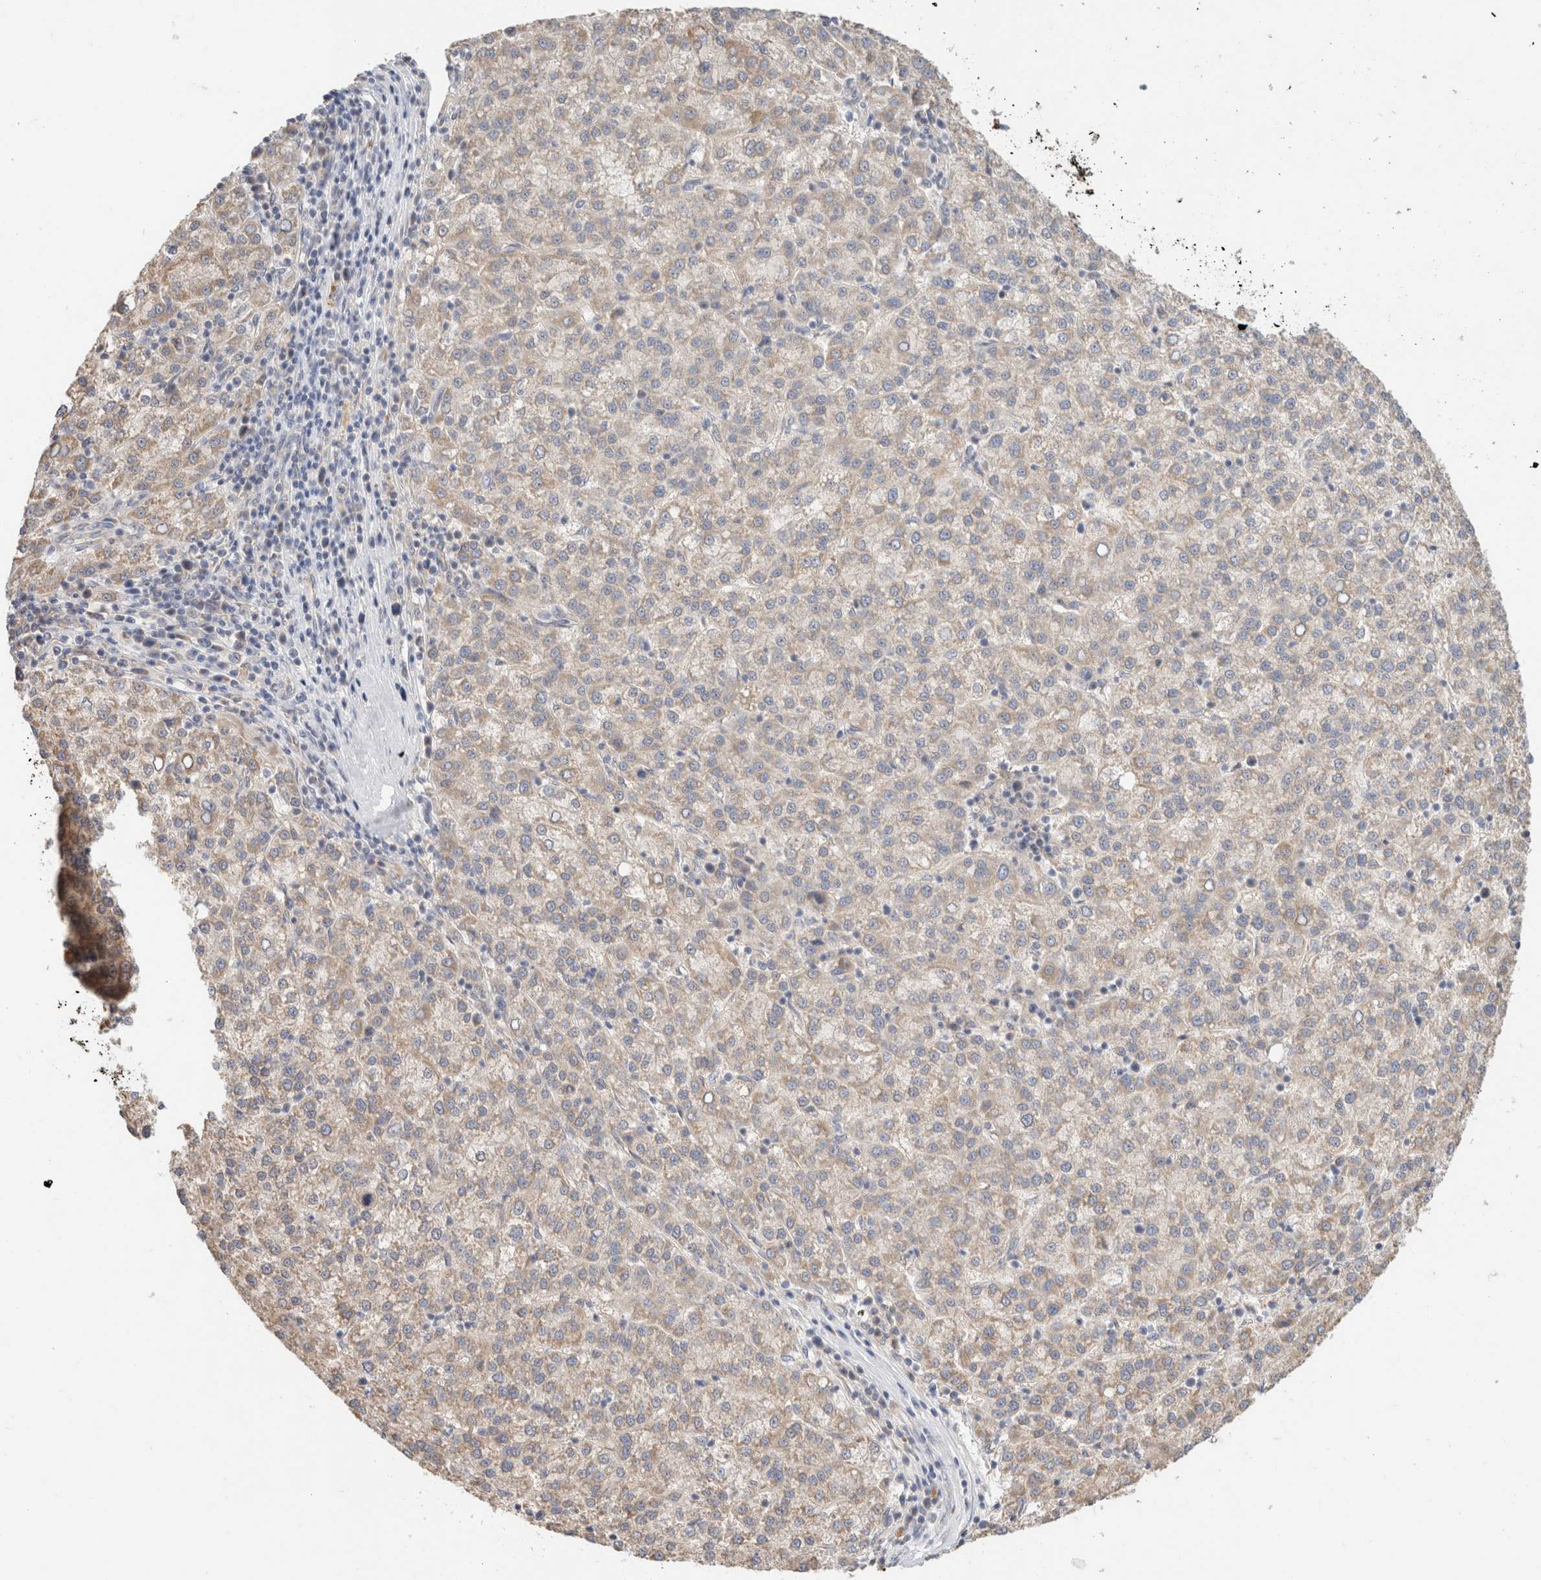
{"staining": {"intensity": "weak", "quantity": "<25%", "location": "cytoplasmic/membranous"}, "tissue": "liver cancer", "cell_type": "Tumor cells", "image_type": "cancer", "snomed": [{"axis": "morphology", "description": "Carcinoma, Hepatocellular, NOS"}, {"axis": "topography", "description": "Liver"}], "caption": "Protein analysis of liver cancer (hepatocellular carcinoma) shows no significant positivity in tumor cells. (DAB IHC with hematoxylin counter stain).", "gene": "CA13", "patient": {"sex": "female", "age": 58}}